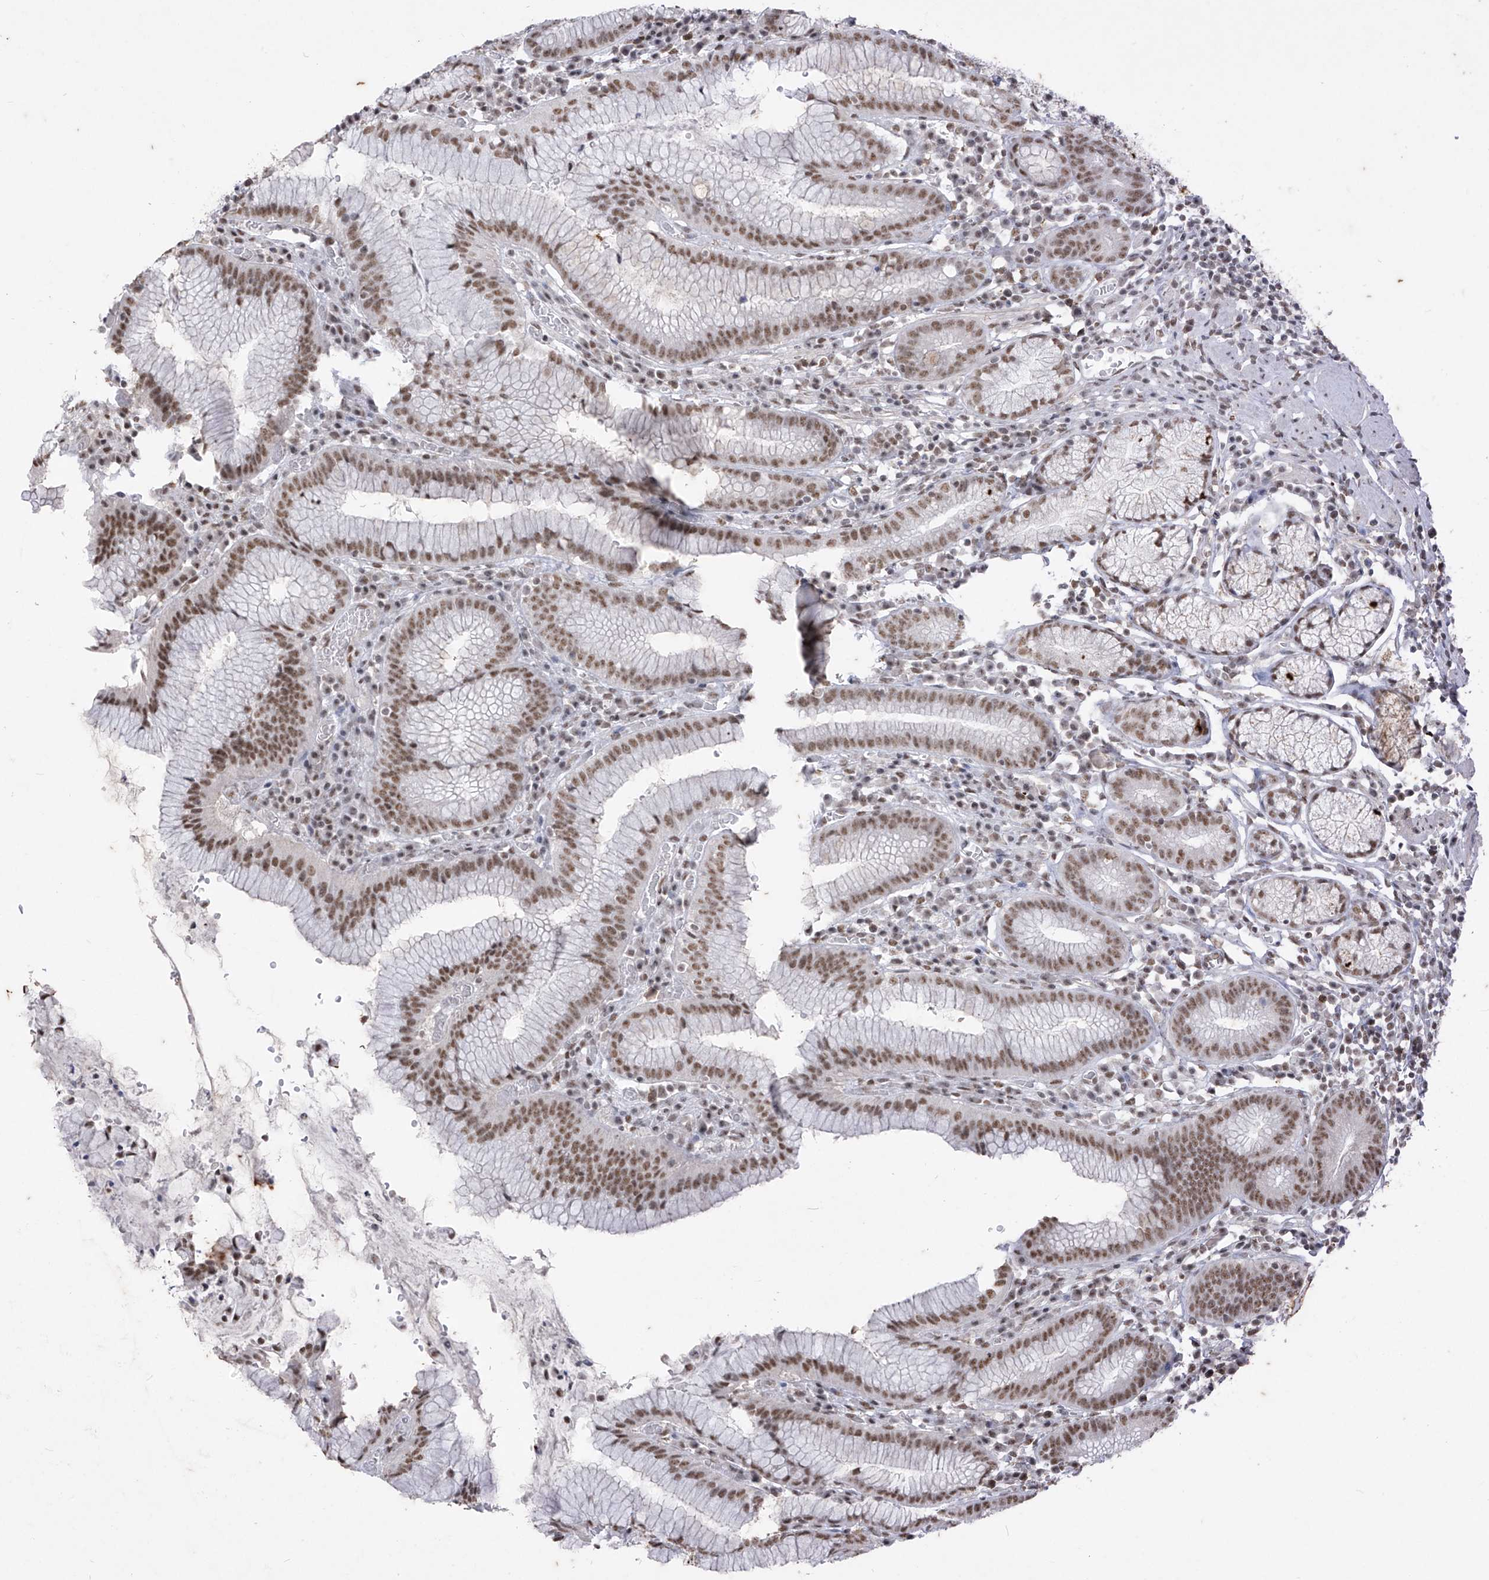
{"staining": {"intensity": "moderate", "quantity": ">75%", "location": "nuclear"}, "tissue": "stomach", "cell_type": "Glandular cells", "image_type": "normal", "snomed": [{"axis": "morphology", "description": "Normal tissue, NOS"}, {"axis": "topography", "description": "Stomach"}], "caption": "Brown immunohistochemical staining in benign stomach reveals moderate nuclear staining in about >75% of glandular cells. (Stains: DAB (3,3'-diaminobenzidine) in brown, nuclei in blue, Microscopy: brightfield microscopy at high magnification).", "gene": "TFEC", "patient": {"sex": "male", "age": 55}}